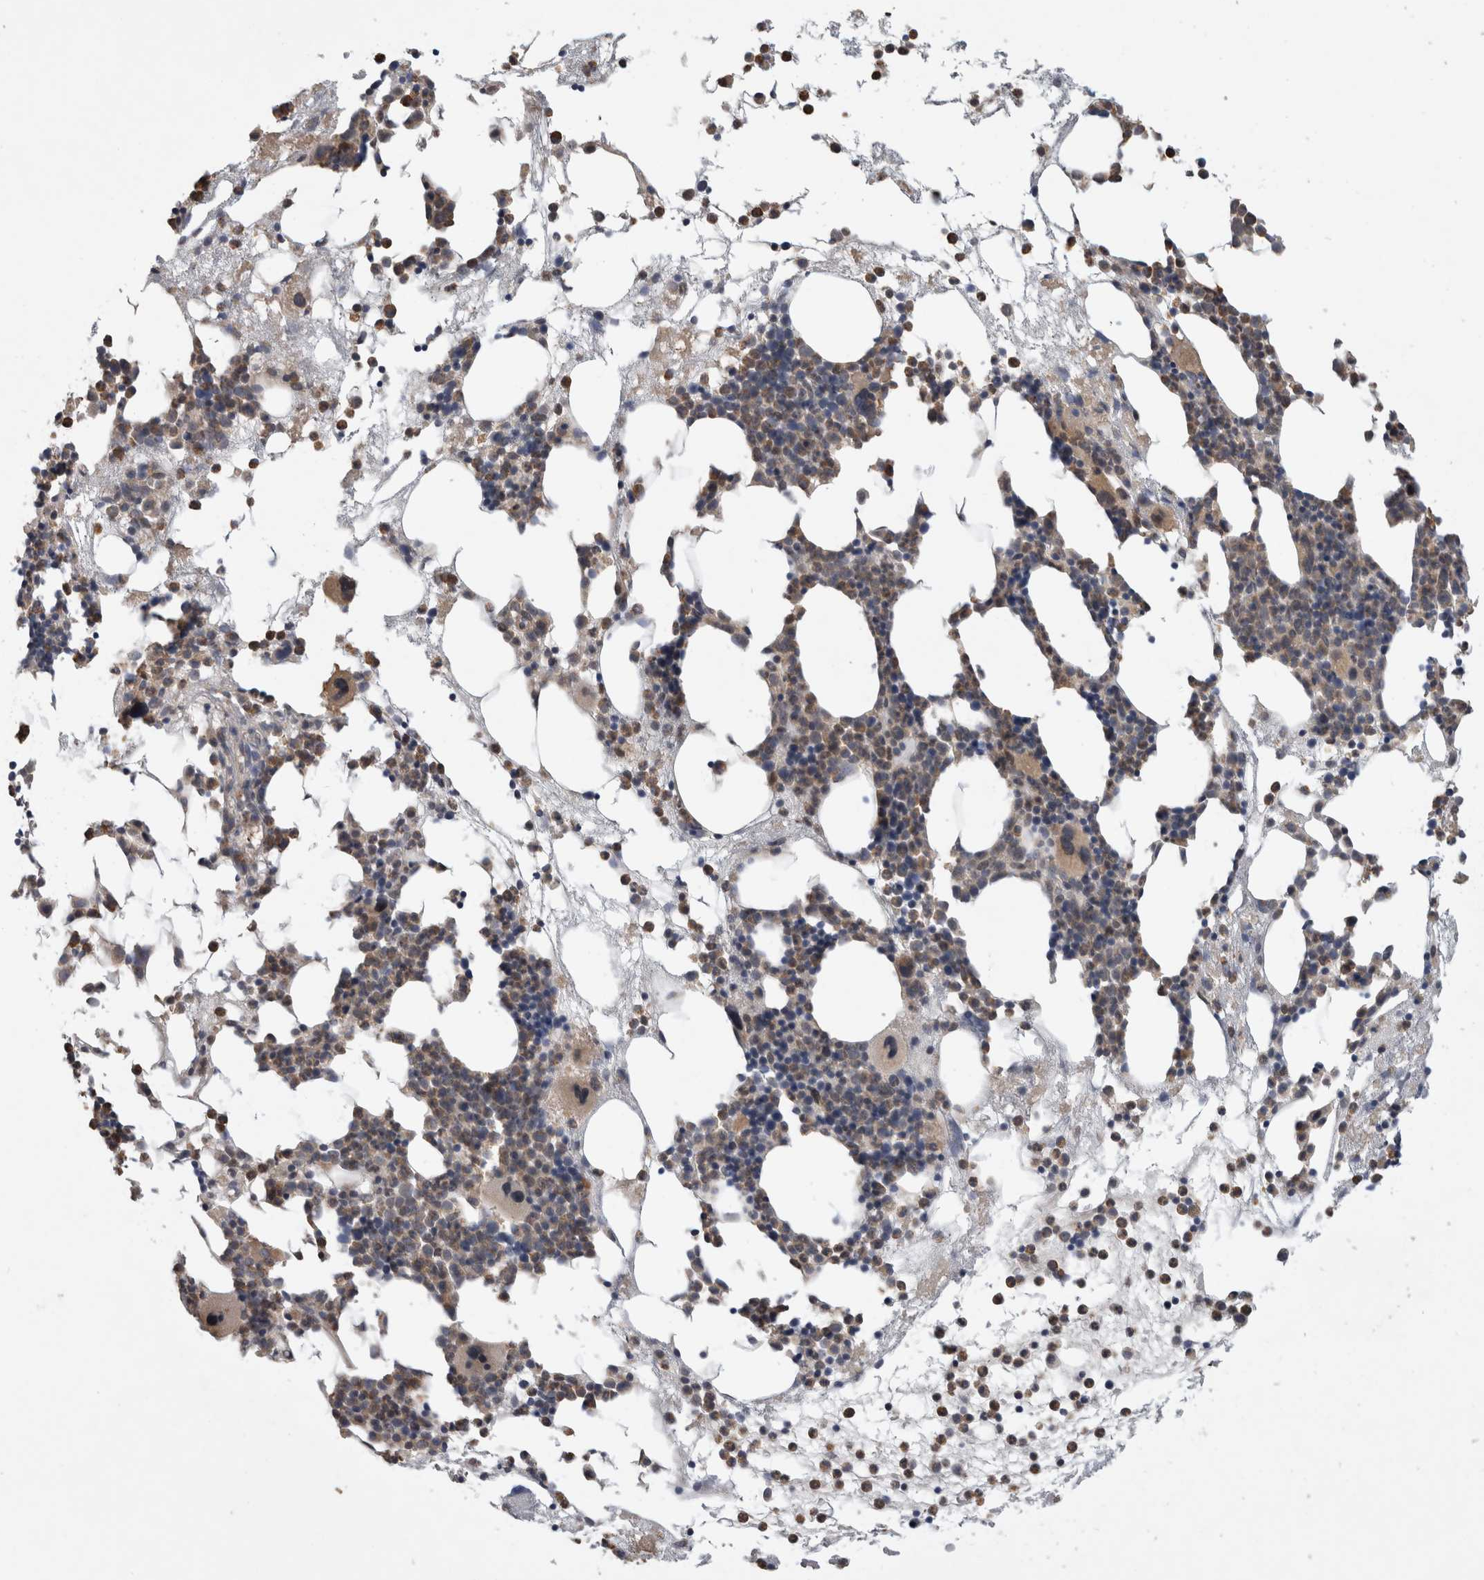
{"staining": {"intensity": "weak", "quantity": "25%-75%", "location": "cytoplasmic/membranous"}, "tissue": "bone marrow", "cell_type": "Hematopoietic cells", "image_type": "normal", "snomed": [{"axis": "morphology", "description": "Normal tissue, NOS"}, {"axis": "morphology", "description": "Inflammation, NOS"}, {"axis": "topography", "description": "Bone marrow"}], "caption": "DAB (3,3'-diaminobenzidine) immunohistochemical staining of unremarkable bone marrow shows weak cytoplasmic/membranous protein expression in about 25%-75% of hematopoietic cells. (DAB (3,3'-diaminobenzidine) IHC with brightfield microscopy, high magnification).", "gene": "KCNIP1", "patient": {"sex": "female", "age": 81}}